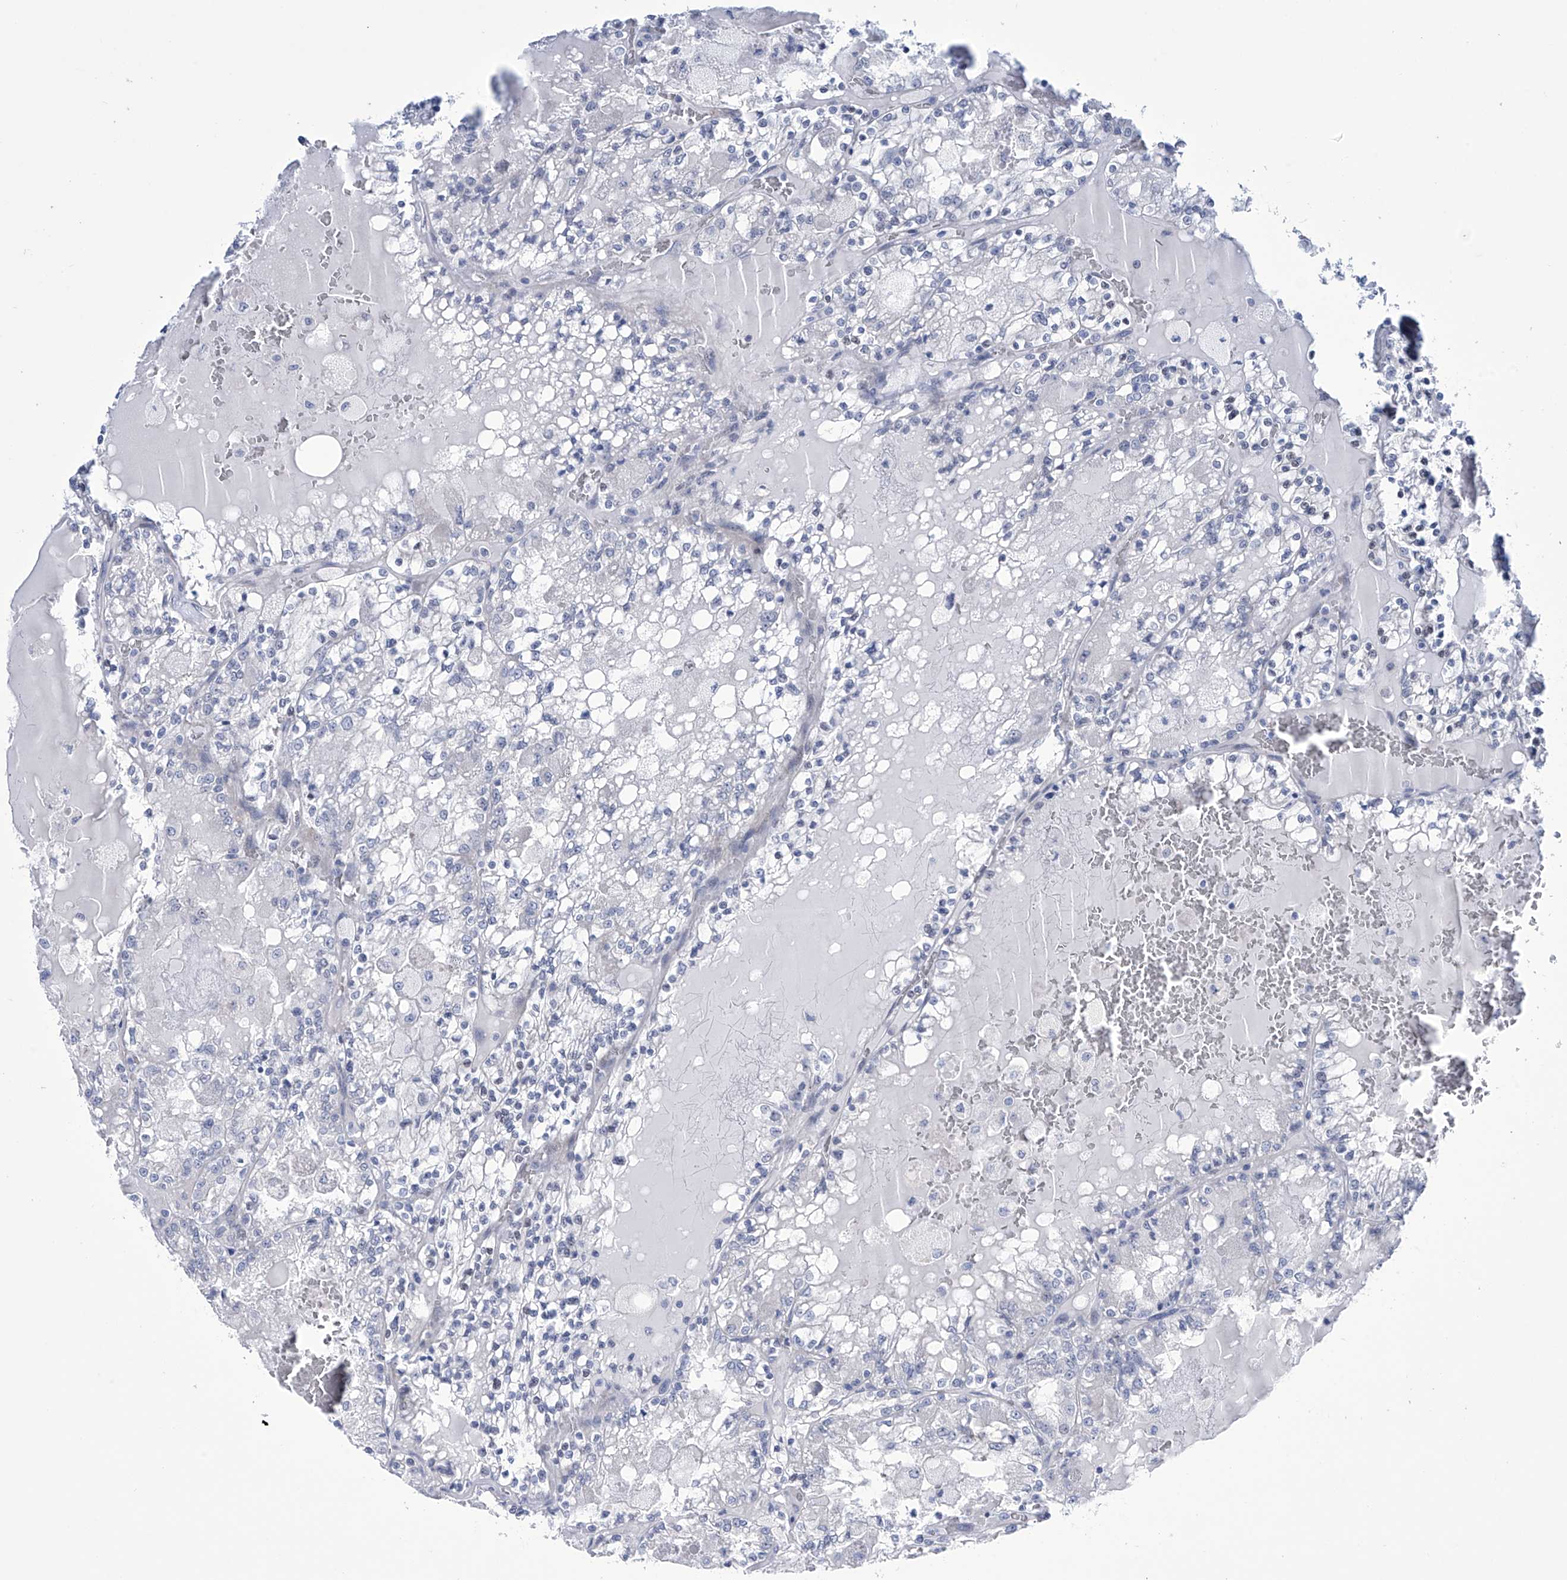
{"staining": {"intensity": "negative", "quantity": "none", "location": "none"}, "tissue": "renal cancer", "cell_type": "Tumor cells", "image_type": "cancer", "snomed": [{"axis": "morphology", "description": "Adenocarcinoma, NOS"}, {"axis": "topography", "description": "Kidney"}], "caption": "Human renal cancer stained for a protein using immunohistochemistry (IHC) shows no staining in tumor cells.", "gene": "TRIM60", "patient": {"sex": "female", "age": 56}}